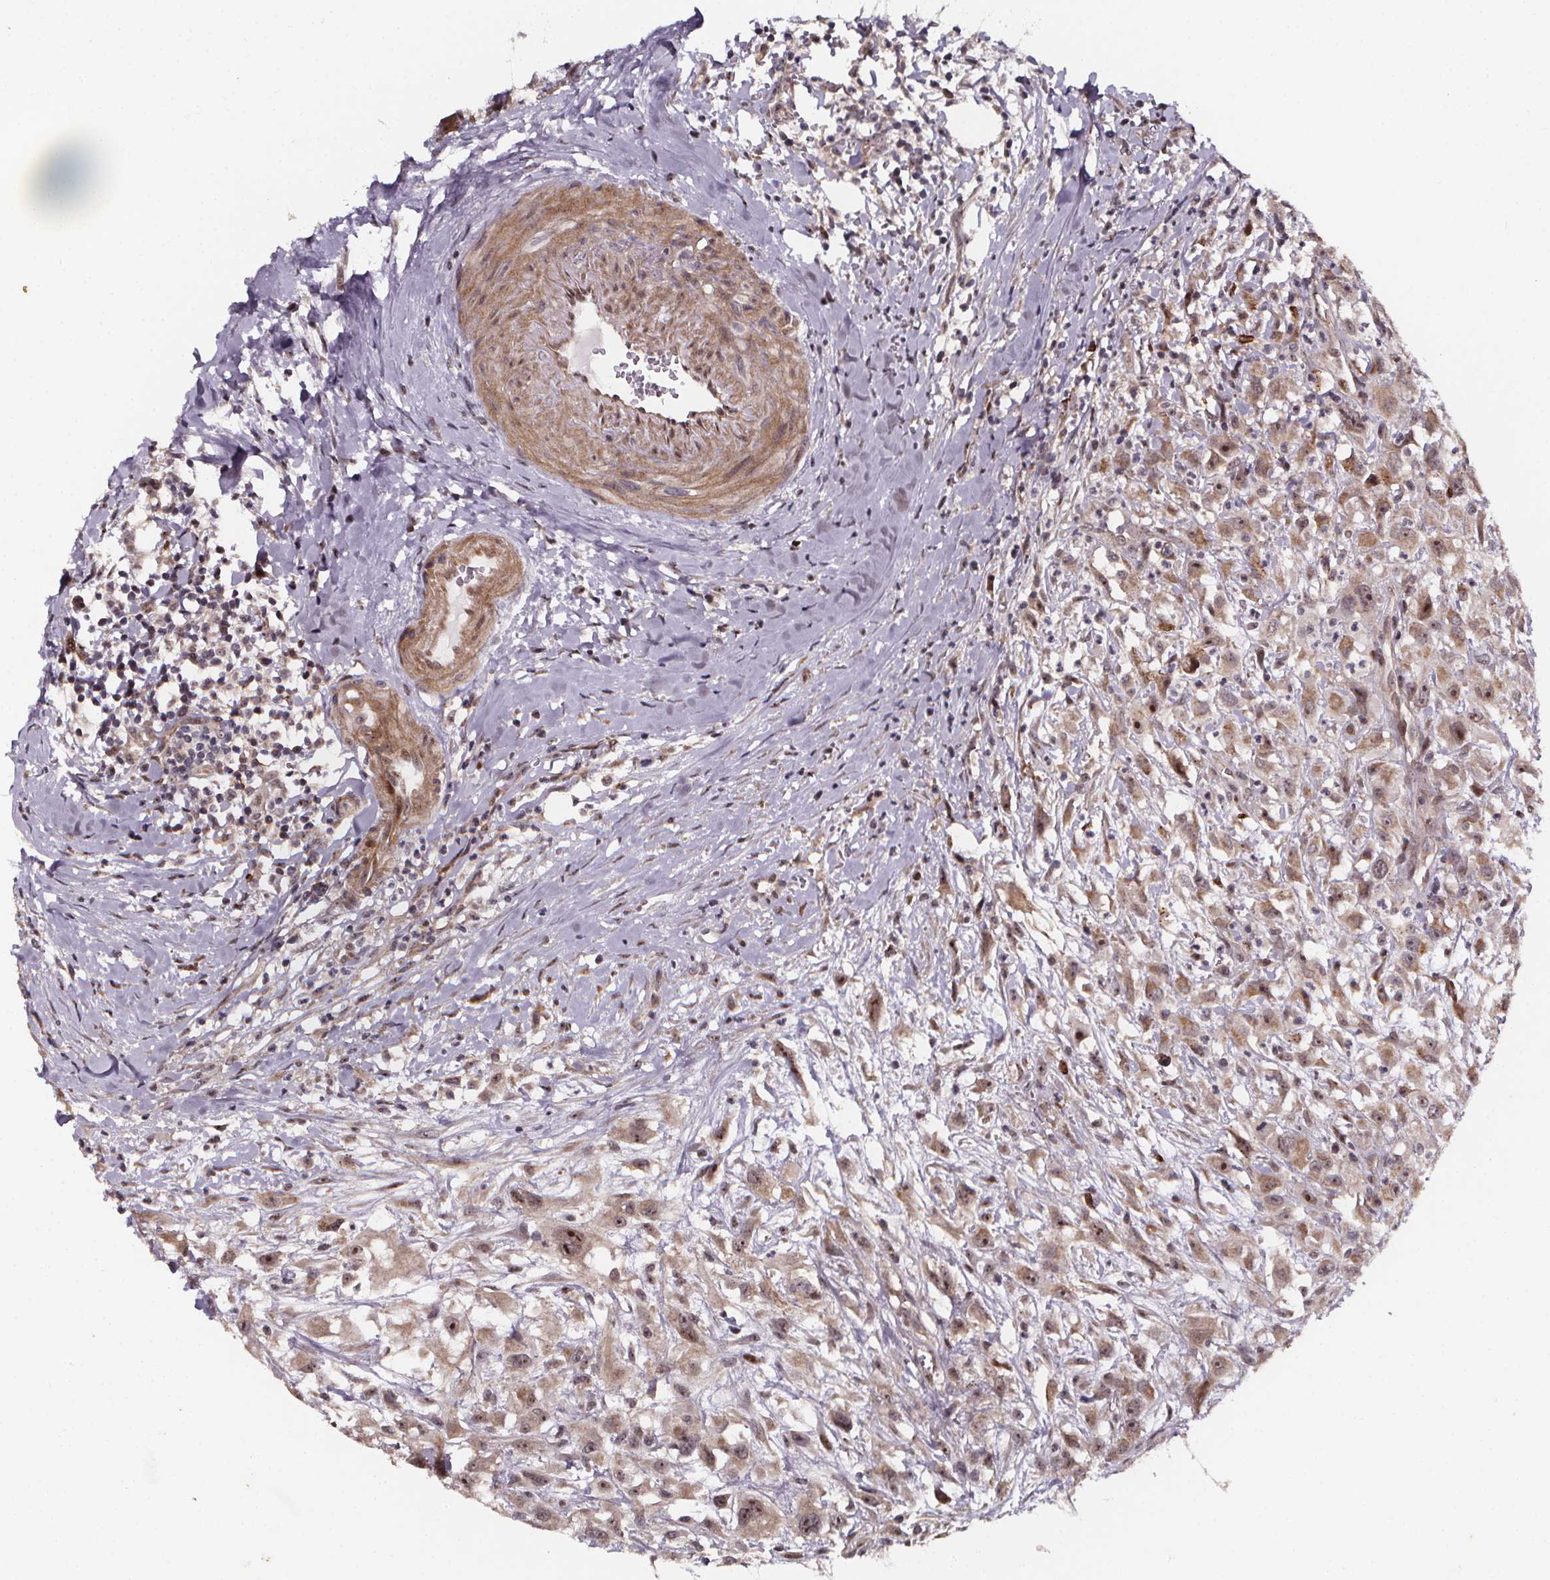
{"staining": {"intensity": "weak", "quantity": ">75%", "location": "cytoplasmic/membranous,nuclear"}, "tissue": "head and neck cancer", "cell_type": "Tumor cells", "image_type": "cancer", "snomed": [{"axis": "morphology", "description": "Squamous cell carcinoma, NOS"}, {"axis": "morphology", "description": "Squamous cell carcinoma, metastatic, NOS"}, {"axis": "topography", "description": "Oral tissue"}, {"axis": "topography", "description": "Head-Neck"}], "caption": "About >75% of tumor cells in squamous cell carcinoma (head and neck) exhibit weak cytoplasmic/membranous and nuclear protein staining as visualized by brown immunohistochemical staining.", "gene": "DDIT3", "patient": {"sex": "female", "age": 85}}